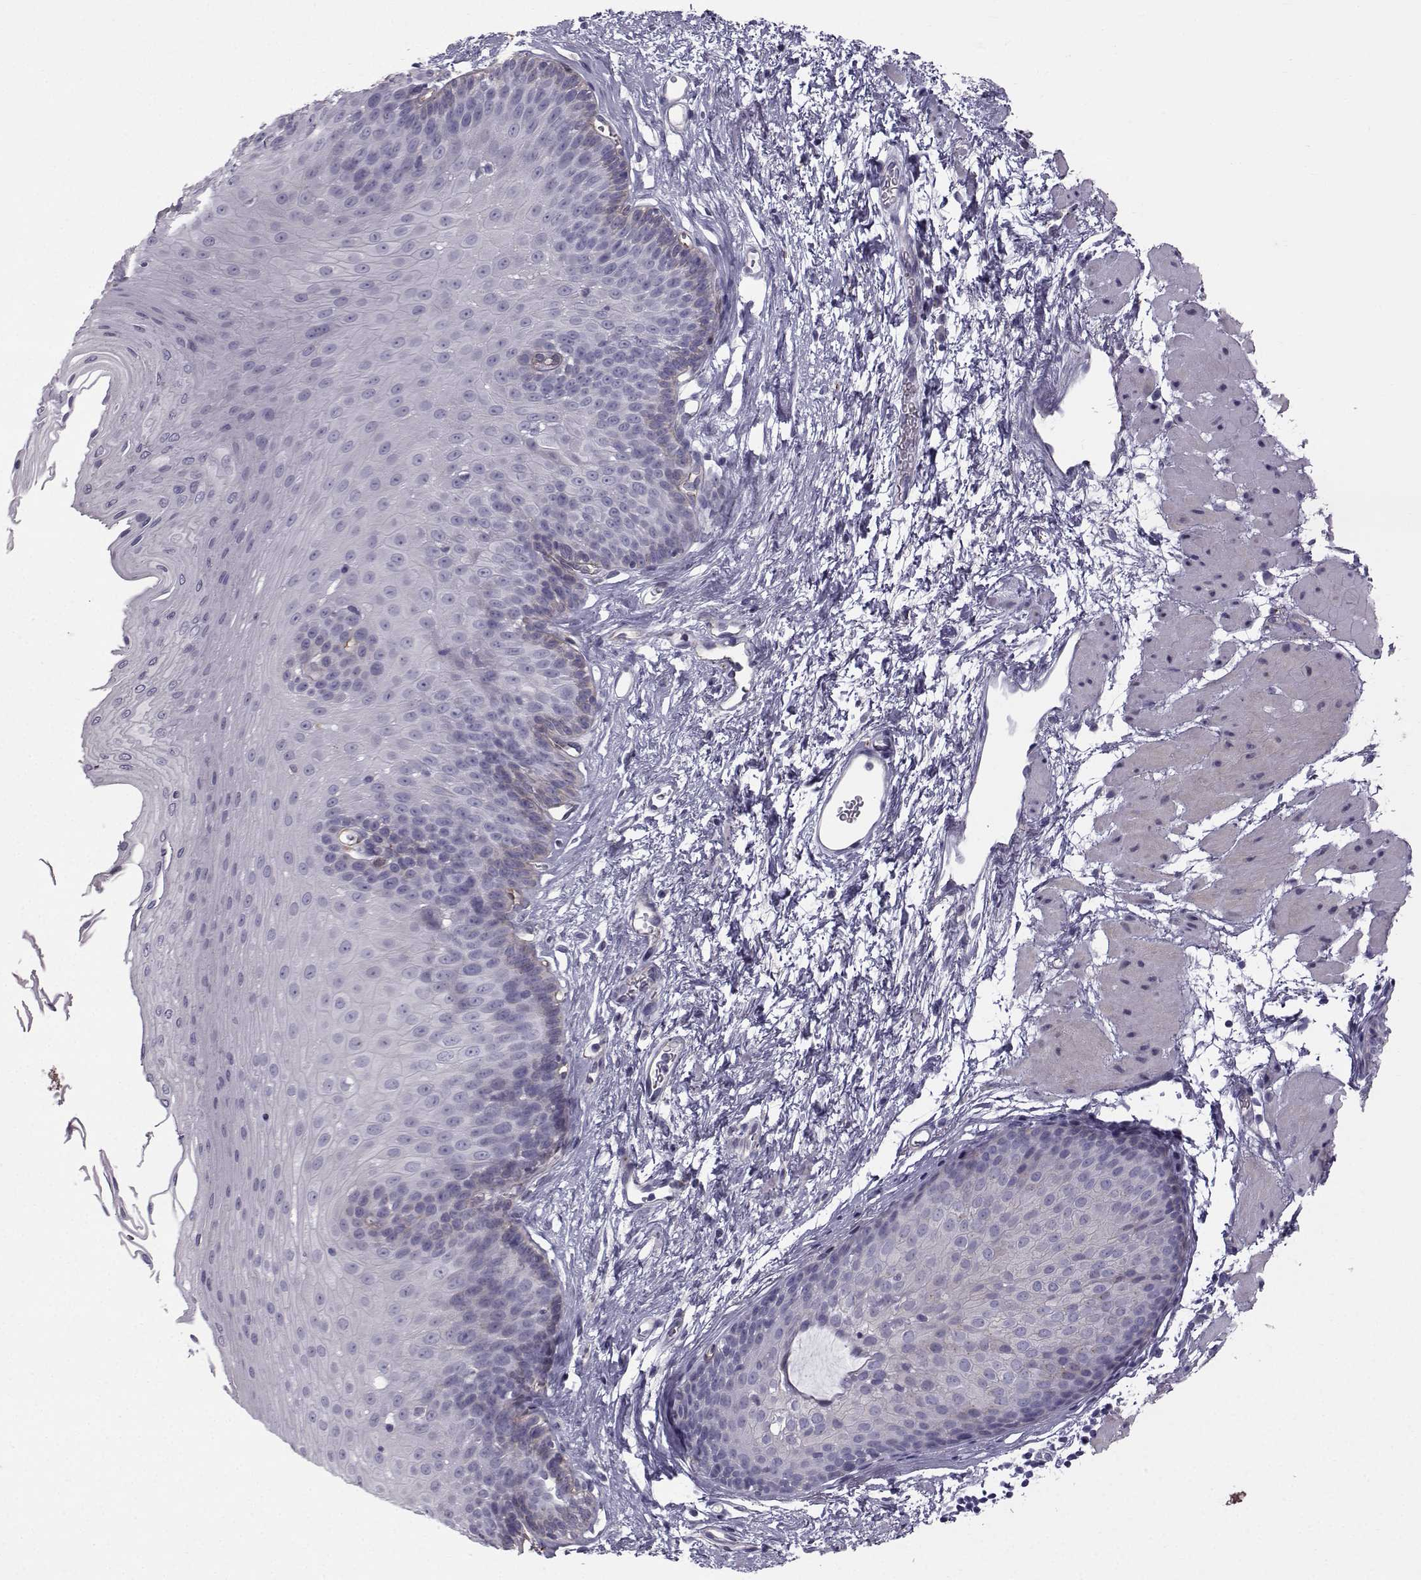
{"staining": {"intensity": "negative", "quantity": "none", "location": "none"}, "tissue": "esophagus", "cell_type": "Squamous epithelial cells", "image_type": "normal", "snomed": [{"axis": "morphology", "description": "Normal tissue, NOS"}, {"axis": "topography", "description": "Esophagus"}], "caption": "A photomicrograph of human esophagus is negative for staining in squamous epithelial cells. The staining is performed using DAB brown chromogen with nuclei counter-stained in using hematoxylin.", "gene": "CALCR", "patient": {"sex": "female", "age": 62}}